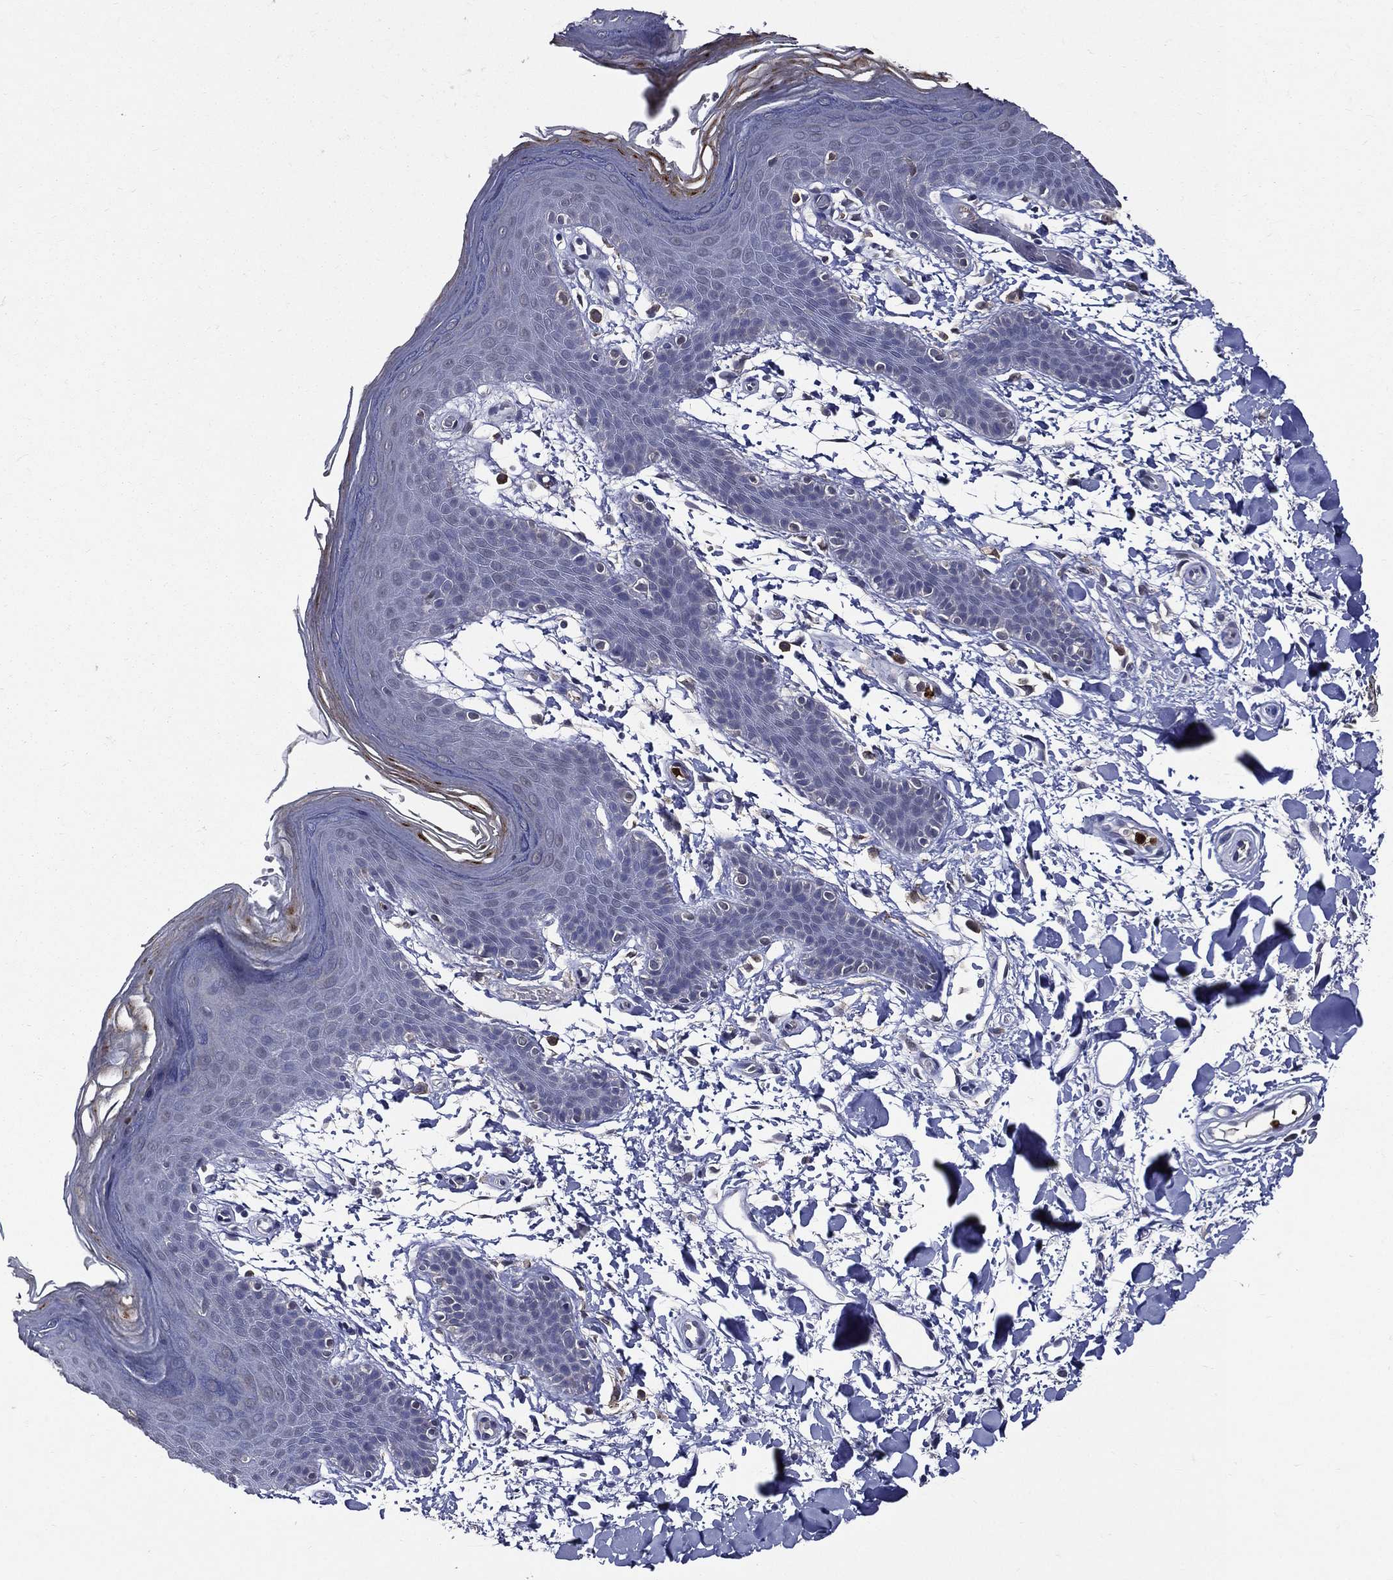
{"staining": {"intensity": "negative", "quantity": "none", "location": "none"}, "tissue": "skin", "cell_type": "Epidermal cells", "image_type": "normal", "snomed": [{"axis": "morphology", "description": "Normal tissue, NOS"}, {"axis": "topography", "description": "Anal"}], "caption": "This is an IHC histopathology image of unremarkable human skin. There is no staining in epidermal cells.", "gene": "GPR171", "patient": {"sex": "male", "age": 53}}